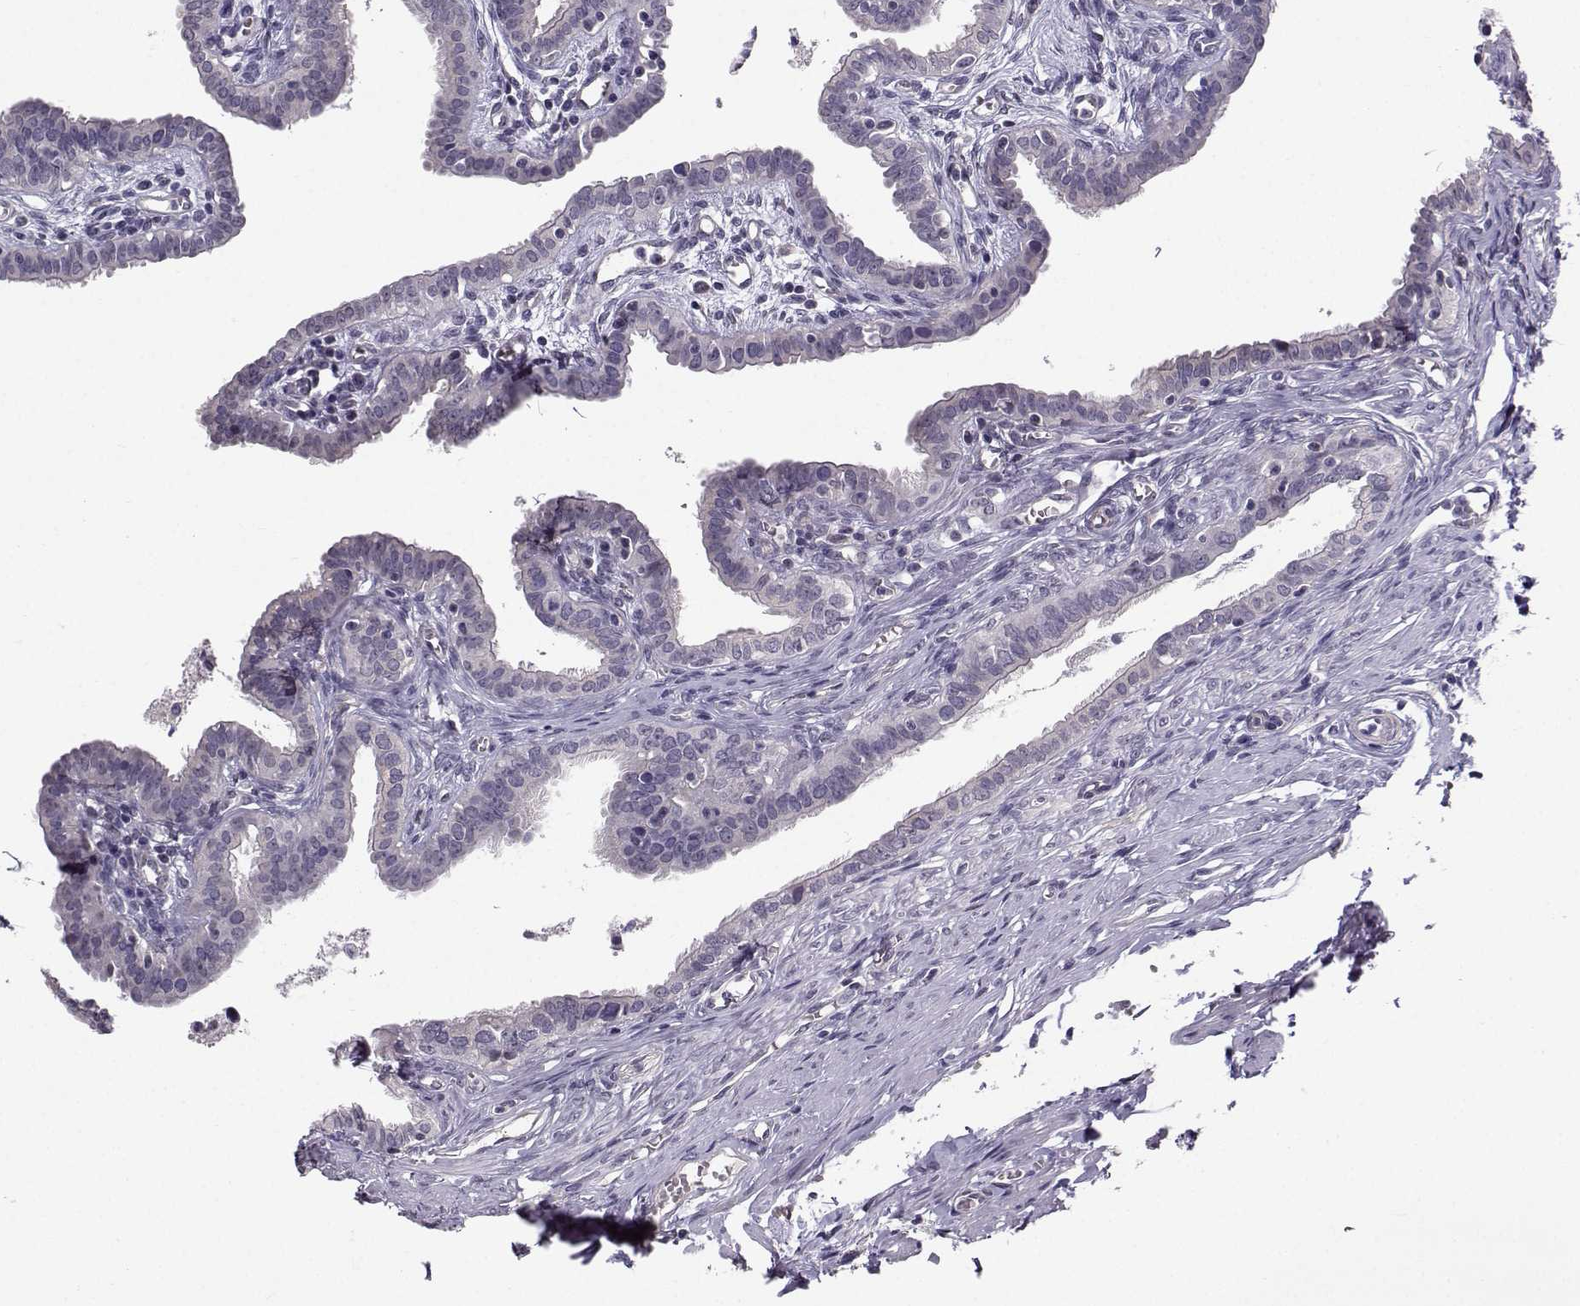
{"staining": {"intensity": "negative", "quantity": "none", "location": "none"}, "tissue": "fallopian tube", "cell_type": "Glandular cells", "image_type": "normal", "snomed": [{"axis": "morphology", "description": "Normal tissue, NOS"}, {"axis": "morphology", "description": "Carcinoma, endometroid"}, {"axis": "topography", "description": "Fallopian tube"}, {"axis": "topography", "description": "Ovary"}], "caption": "Immunohistochemical staining of normal human fallopian tube reveals no significant expression in glandular cells. (Stains: DAB (3,3'-diaminobenzidine) IHC with hematoxylin counter stain, Microscopy: brightfield microscopy at high magnification).", "gene": "TSPYL5", "patient": {"sex": "female", "age": 42}}